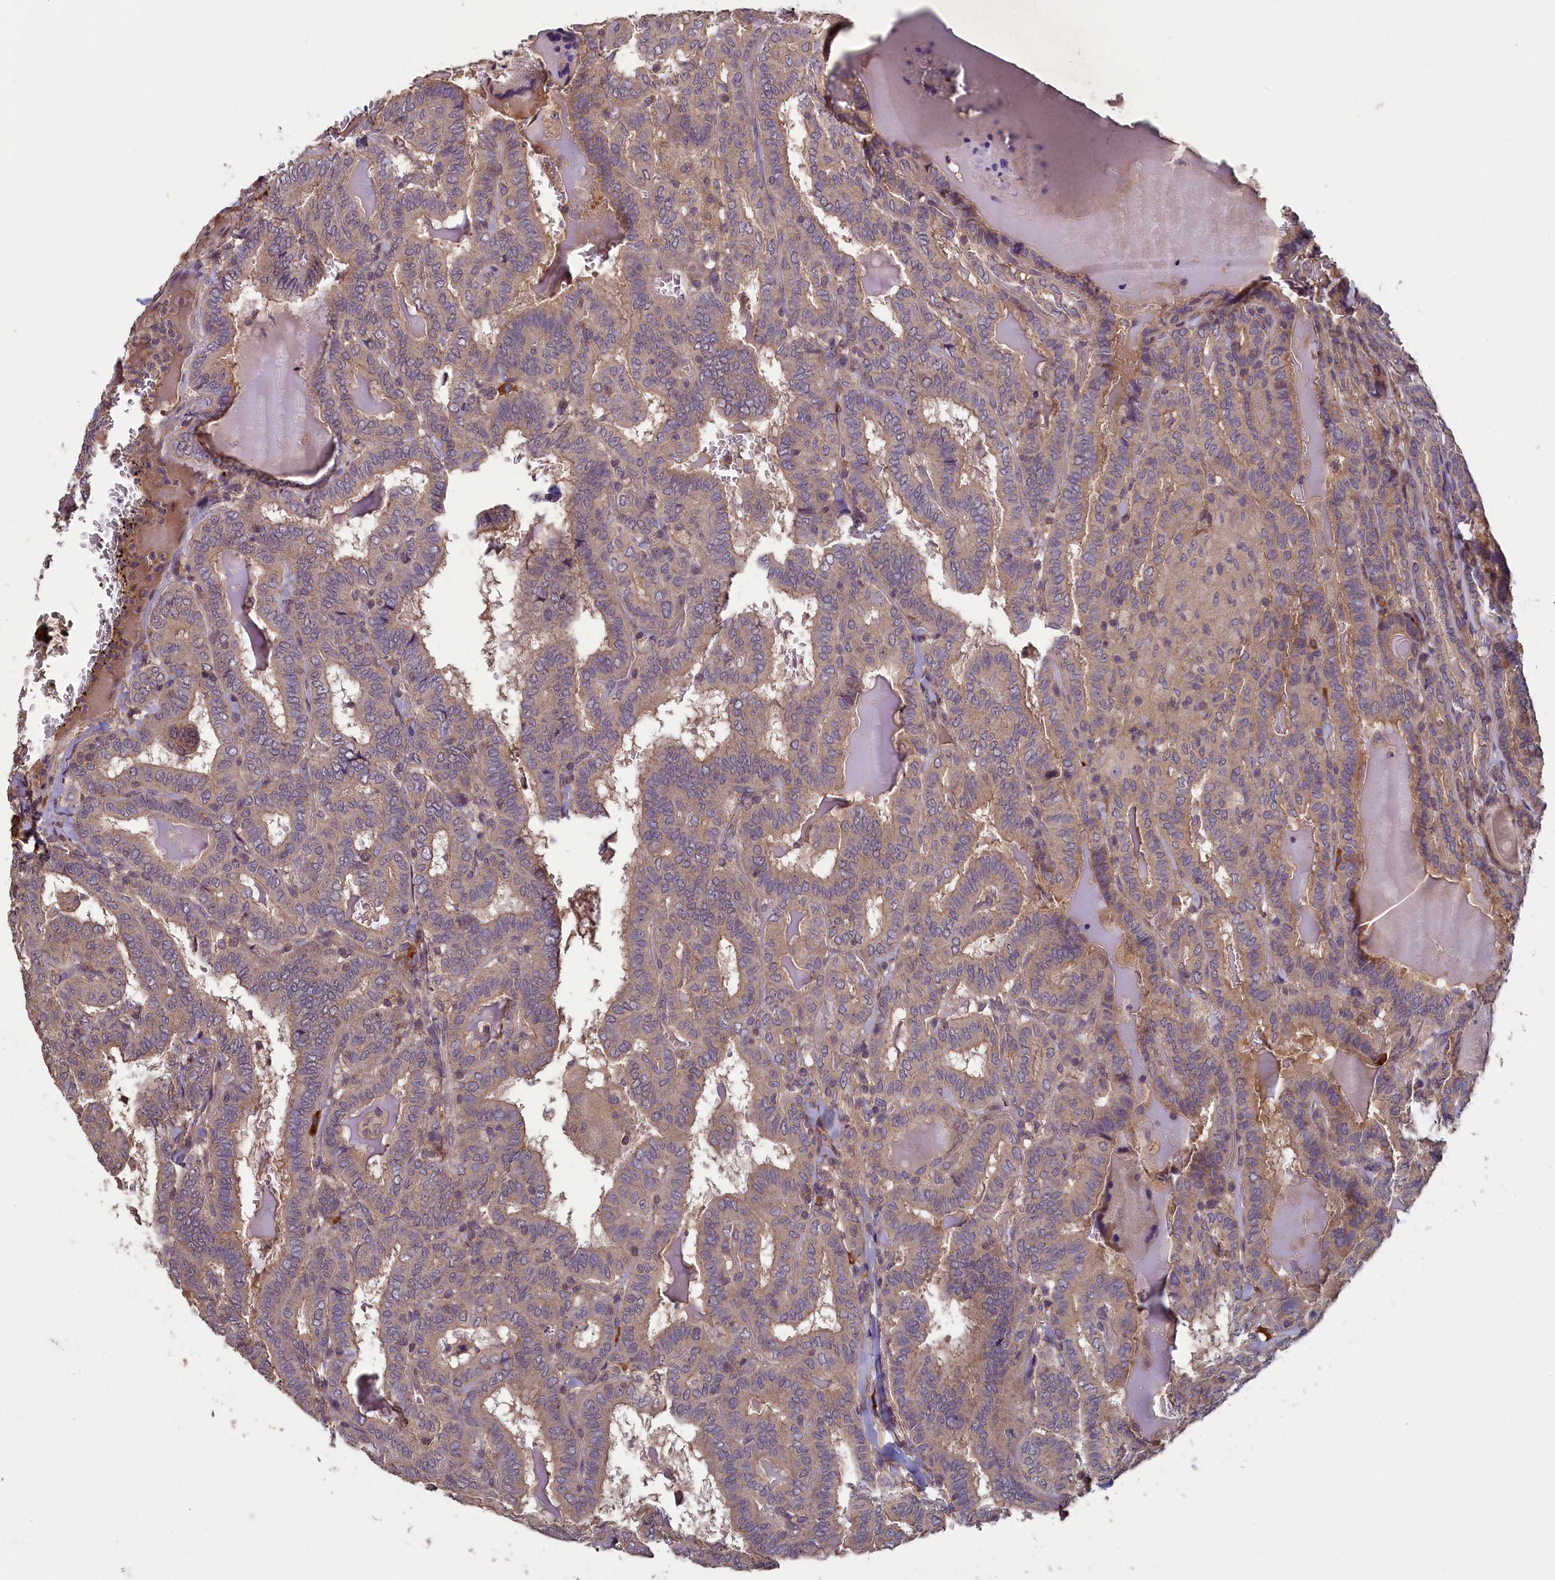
{"staining": {"intensity": "weak", "quantity": ">75%", "location": "cytoplasmic/membranous"}, "tissue": "thyroid cancer", "cell_type": "Tumor cells", "image_type": "cancer", "snomed": [{"axis": "morphology", "description": "Papillary adenocarcinoma, NOS"}, {"axis": "topography", "description": "Thyroid gland"}], "caption": "High-power microscopy captured an immunohistochemistry micrograph of thyroid papillary adenocarcinoma, revealing weak cytoplasmic/membranous expression in approximately >75% of tumor cells. The staining was performed using DAB (3,3'-diaminobenzidine), with brown indicating positive protein expression. Nuclei are stained blue with hematoxylin.", "gene": "NUDT6", "patient": {"sex": "female", "age": 72}}